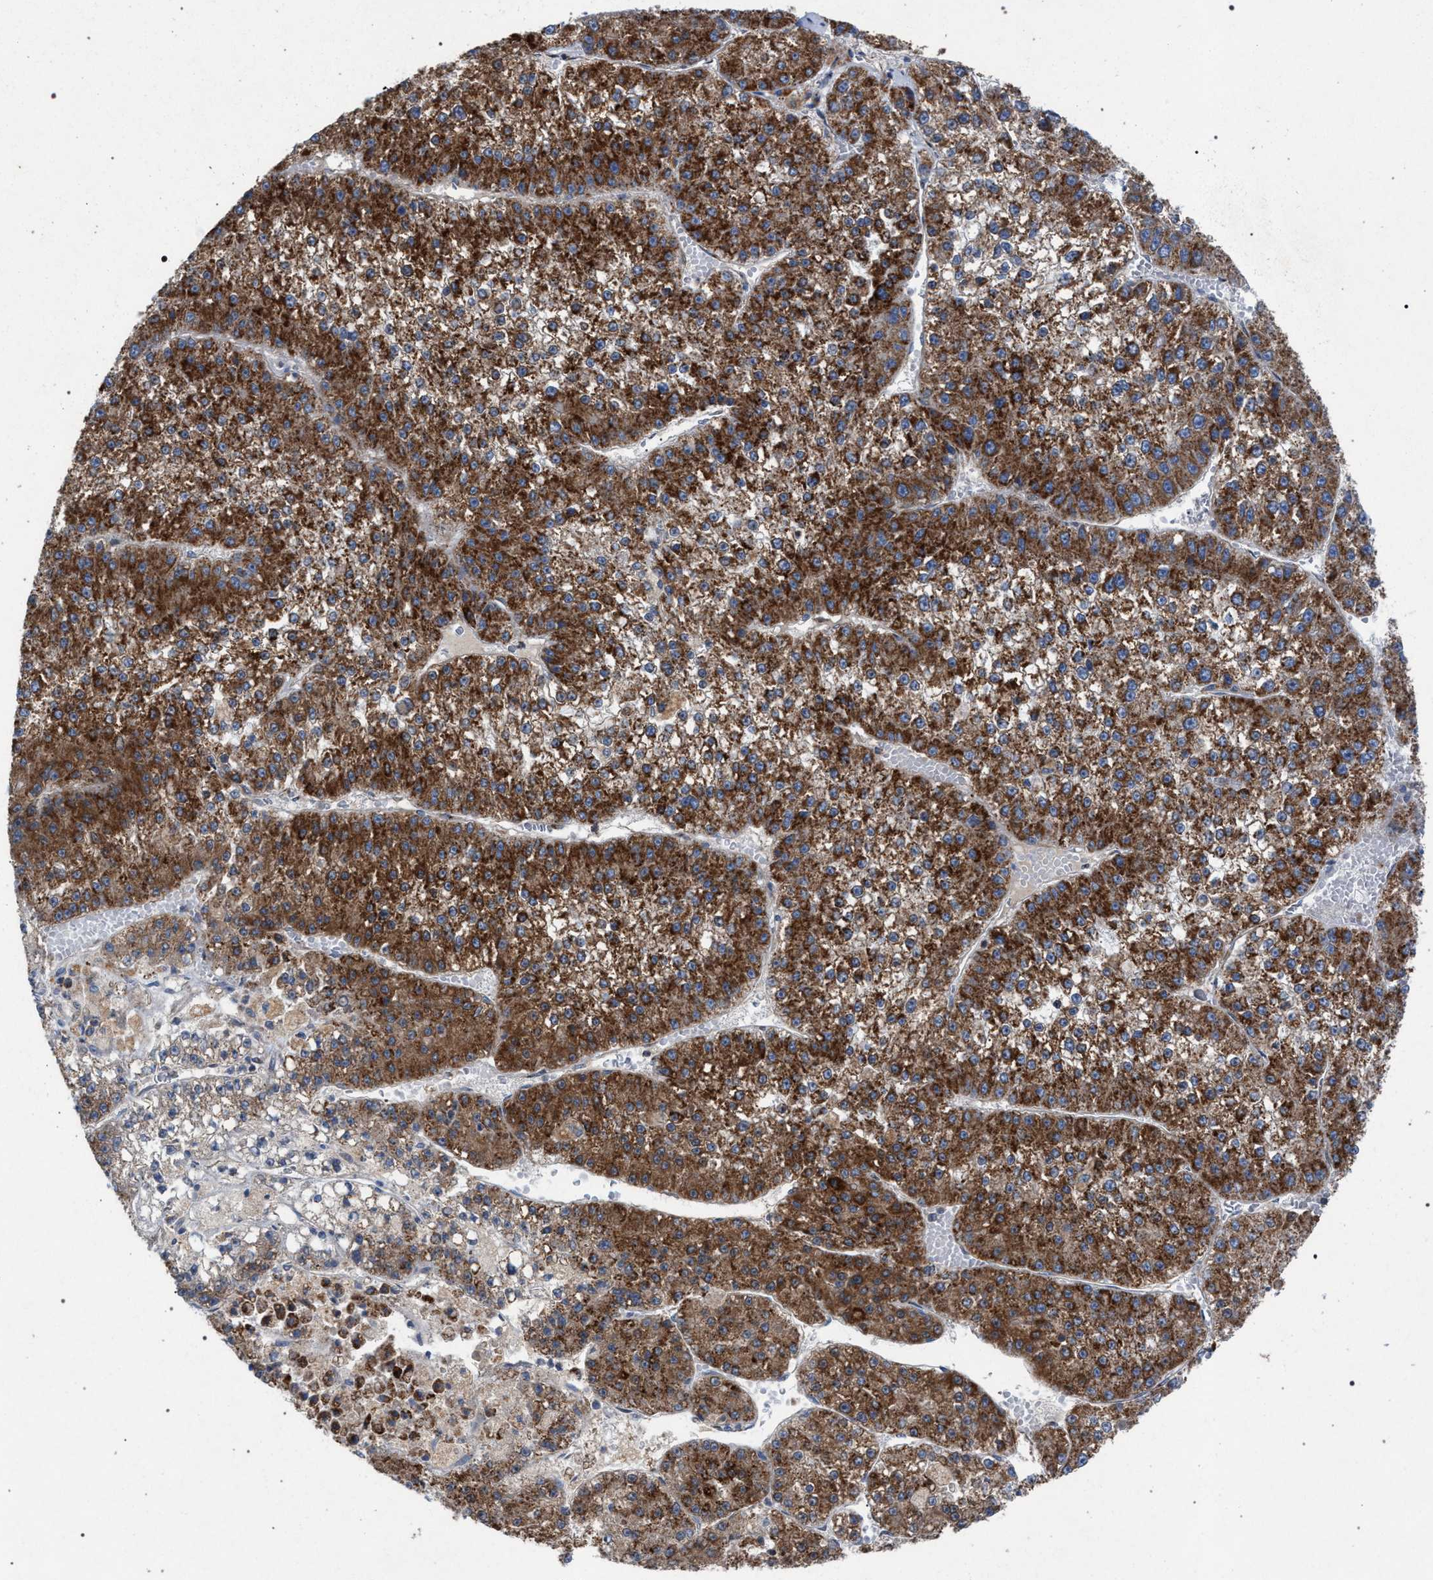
{"staining": {"intensity": "strong", "quantity": ">75%", "location": "cytoplasmic/membranous"}, "tissue": "liver cancer", "cell_type": "Tumor cells", "image_type": "cancer", "snomed": [{"axis": "morphology", "description": "Carcinoma, Hepatocellular, NOS"}, {"axis": "topography", "description": "Liver"}], "caption": "This photomicrograph demonstrates liver hepatocellular carcinoma stained with IHC to label a protein in brown. The cytoplasmic/membranous of tumor cells show strong positivity for the protein. Nuclei are counter-stained blue.", "gene": "VPS13A", "patient": {"sex": "female", "age": 73}}